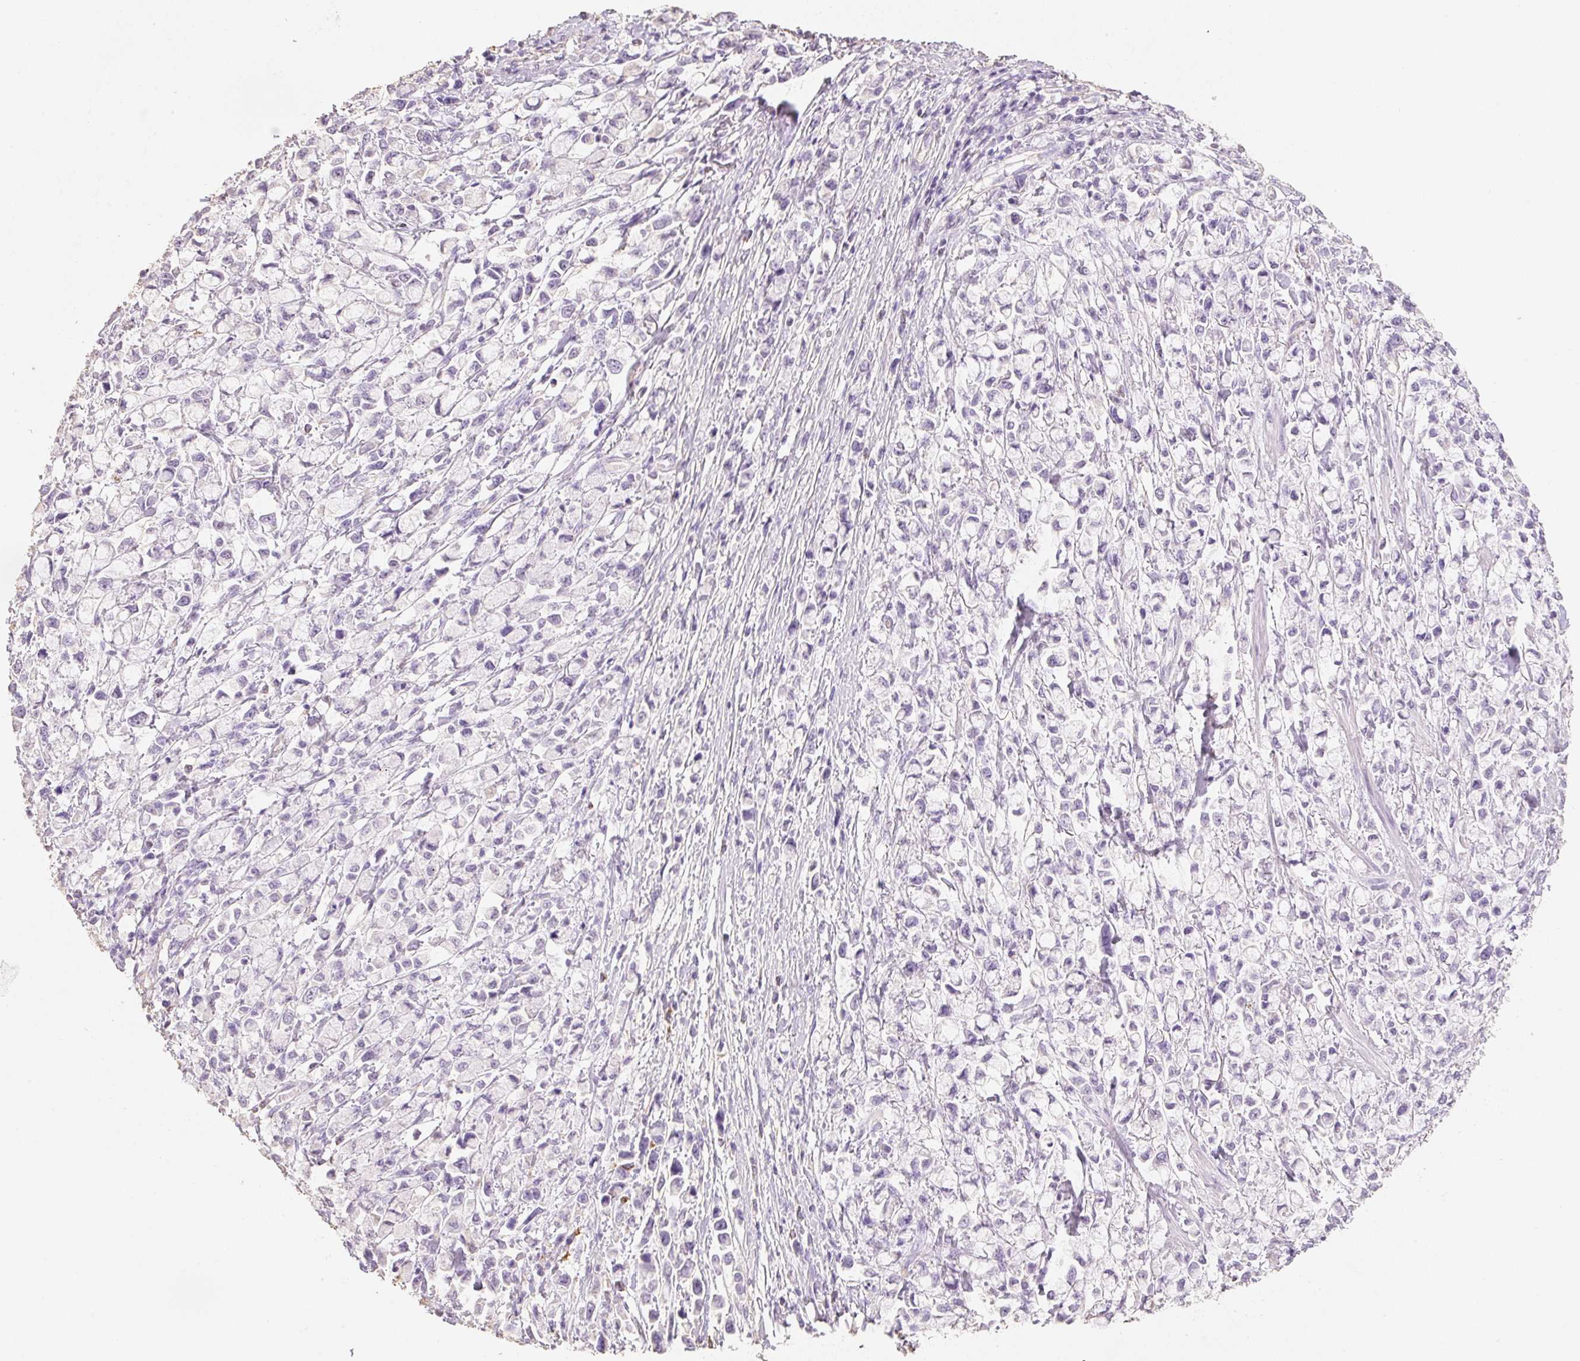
{"staining": {"intensity": "negative", "quantity": "none", "location": "none"}, "tissue": "stomach cancer", "cell_type": "Tumor cells", "image_type": "cancer", "snomed": [{"axis": "morphology", "description": "Adenocarcinoma, NOS"}, {"axis": "topography", "description": "Stomach"}], "caption": "Immunohistochemistry micrograph of neoplastic tissue: human stomach cancer (adenocarcinoma) stained with DAB demonstrates no significant protein staining in tumor cells.", "gene": "MBOAT7", "patient": {"sex": "female", "age": 81}}